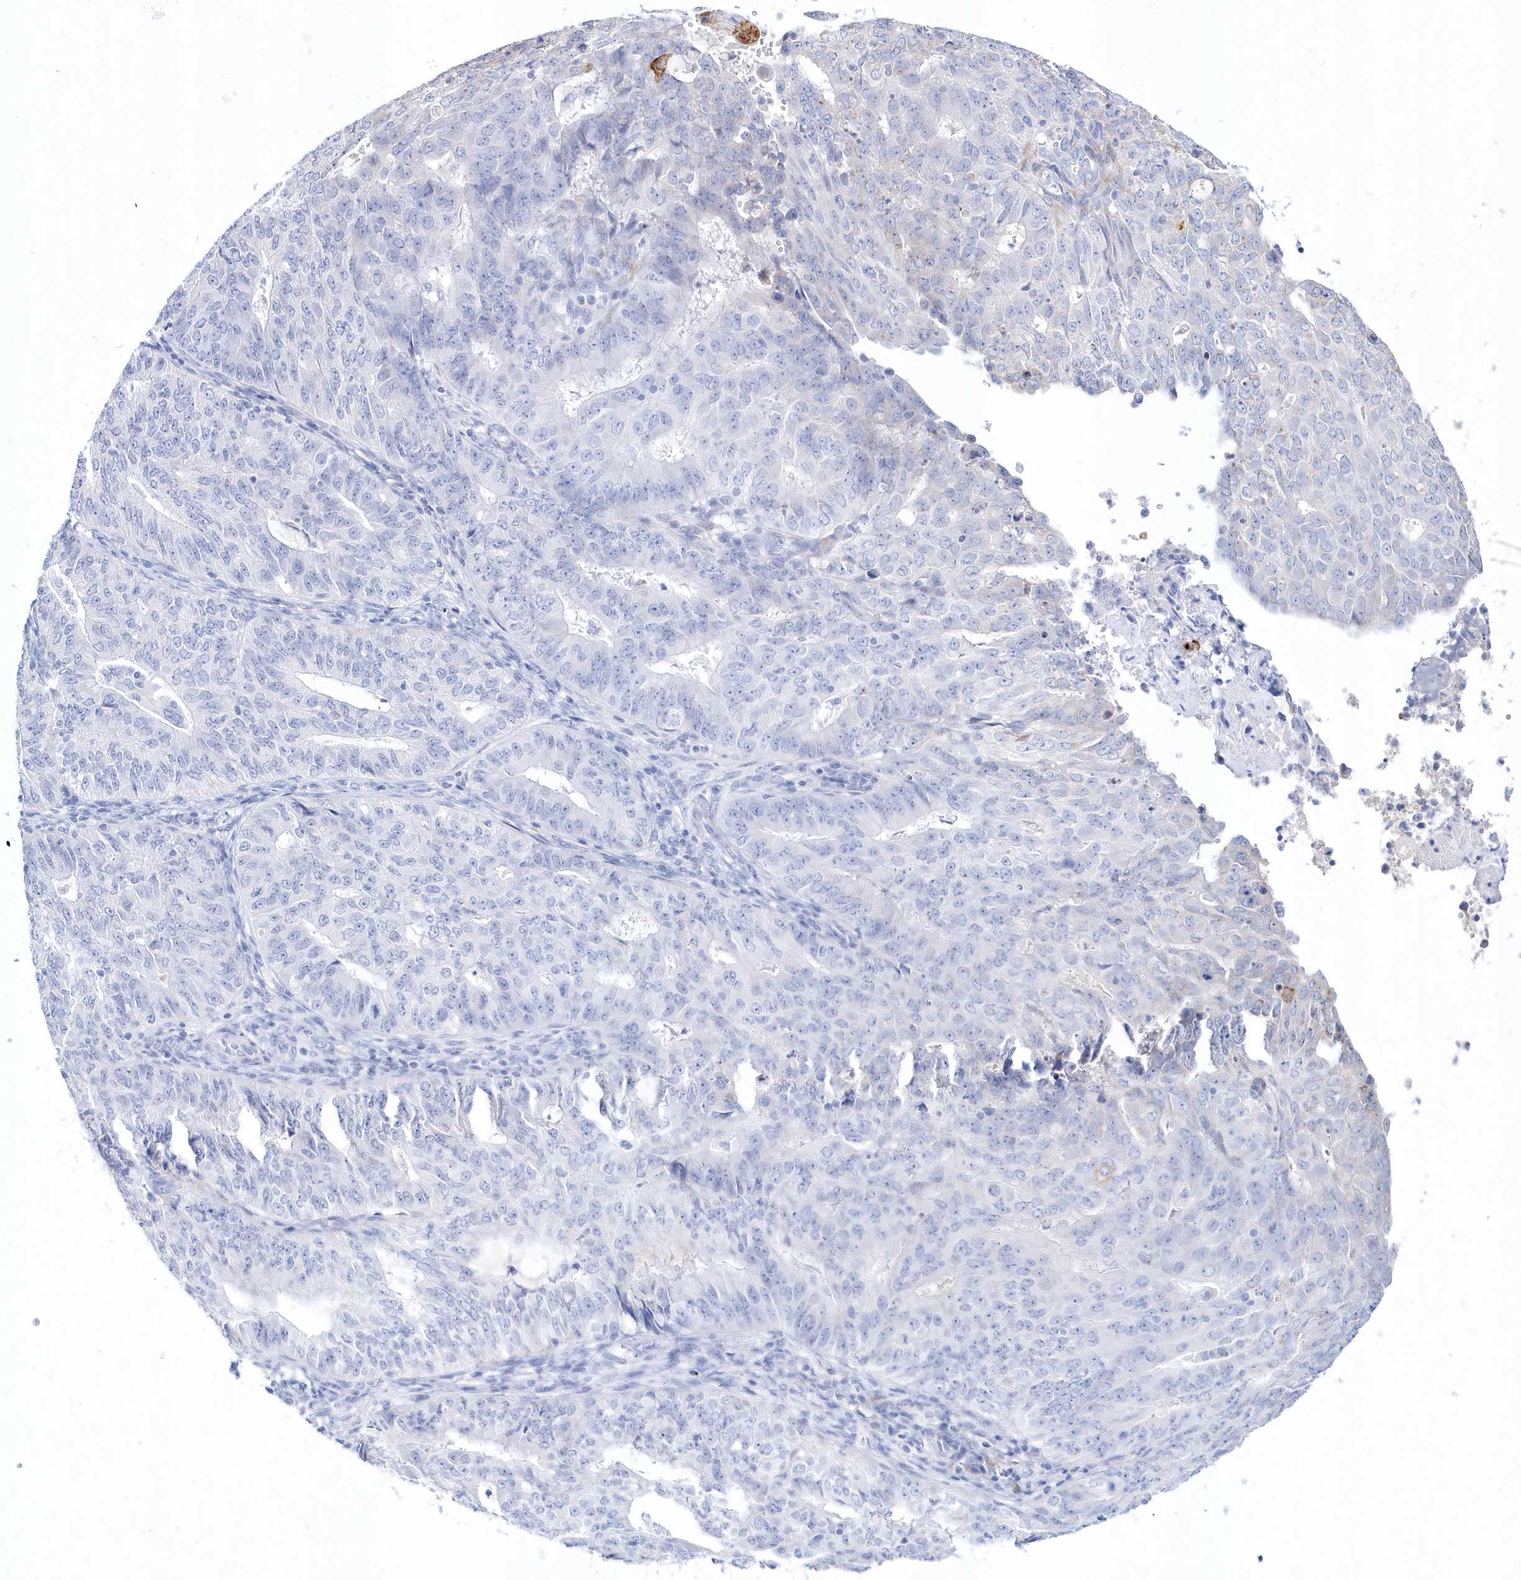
{"staining": {"intensity": "strong", "quantity": "<25%", "location": "cytoplasmic/membranous"}, "tissue": "endometrial cancer", "cell_type": "Tumor cells", "image_type": "cancer", "snomed": [{"axis": "morphology", "description": "Adenocarcinoma, NOS"}, {"axis": "topography", "description": "Endometrium"}], "caption": "DAB (3,3'-diaminobenzidine) immunohistochemical staining of endometrial cancer reveals strong cytoplasmic/membranous protein positivity in about <25% of tumor cells. Immunohistochemistry stains the protein of interest in brown and the nuclei are stained blue.", "gene": "SPINK7", "patient": {"sex": "female", "age": 32}}